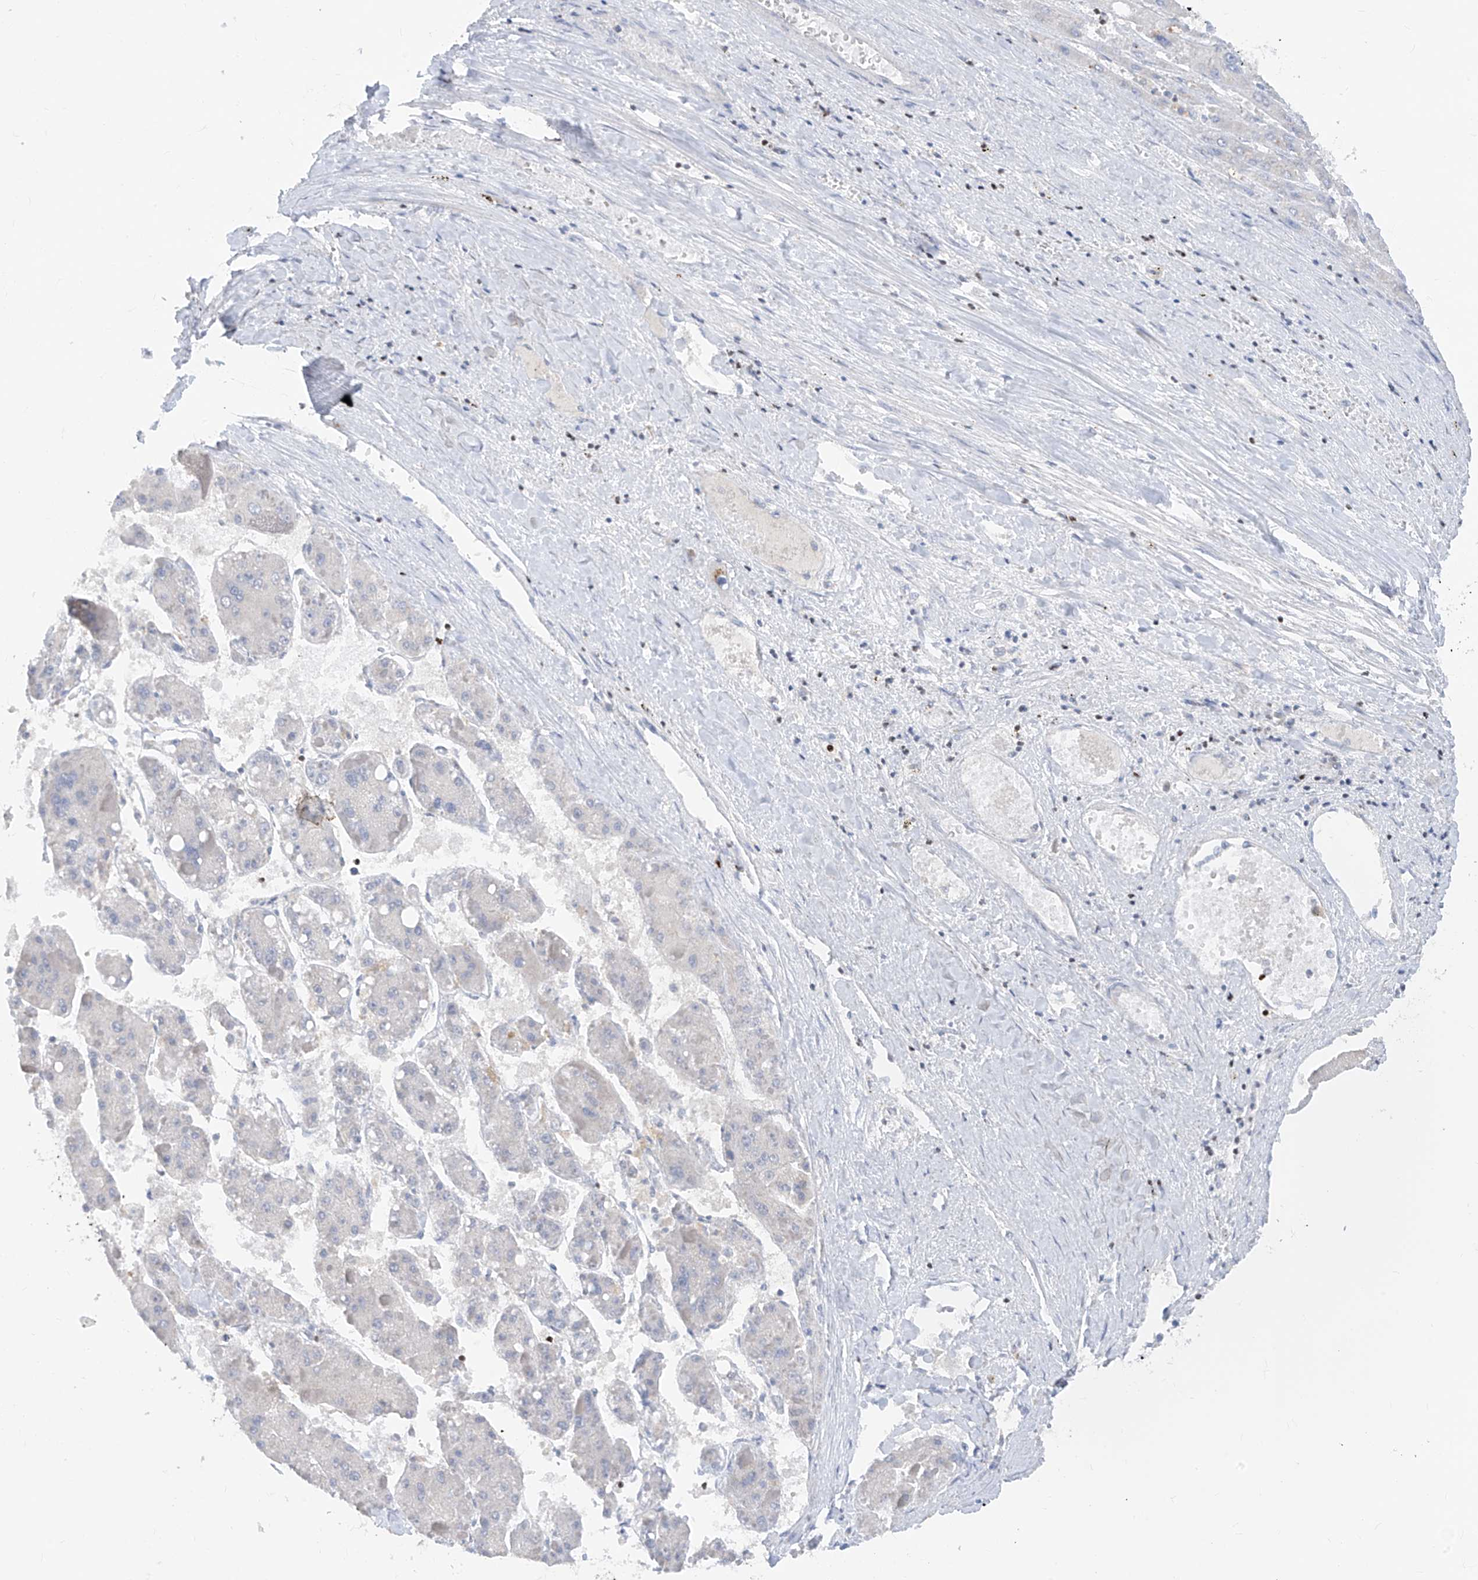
{"staining": {"intensity": "negative", "quantity": "none", "location": "none"}, "tissue": "liver cancer", "cell_type": "Tumor cells", "image_type": "cancer", "snomed": [{"axis": "morphology", "description": "Carcinoma, Hepatocellular, NOS"}, {"axis": "topography", "description": "Liver"}], "caption": "High magnification brightfield microscopy of liver cancer (hepatocellular carcinoma) stained with DAB (3,3'-diaminobenzidine) (brown) and counterstained with hematoxylin (blue): tumor cells show no significant expression.", "gene": "TBX21", "patient": {"sex": "female", "age": 73}}